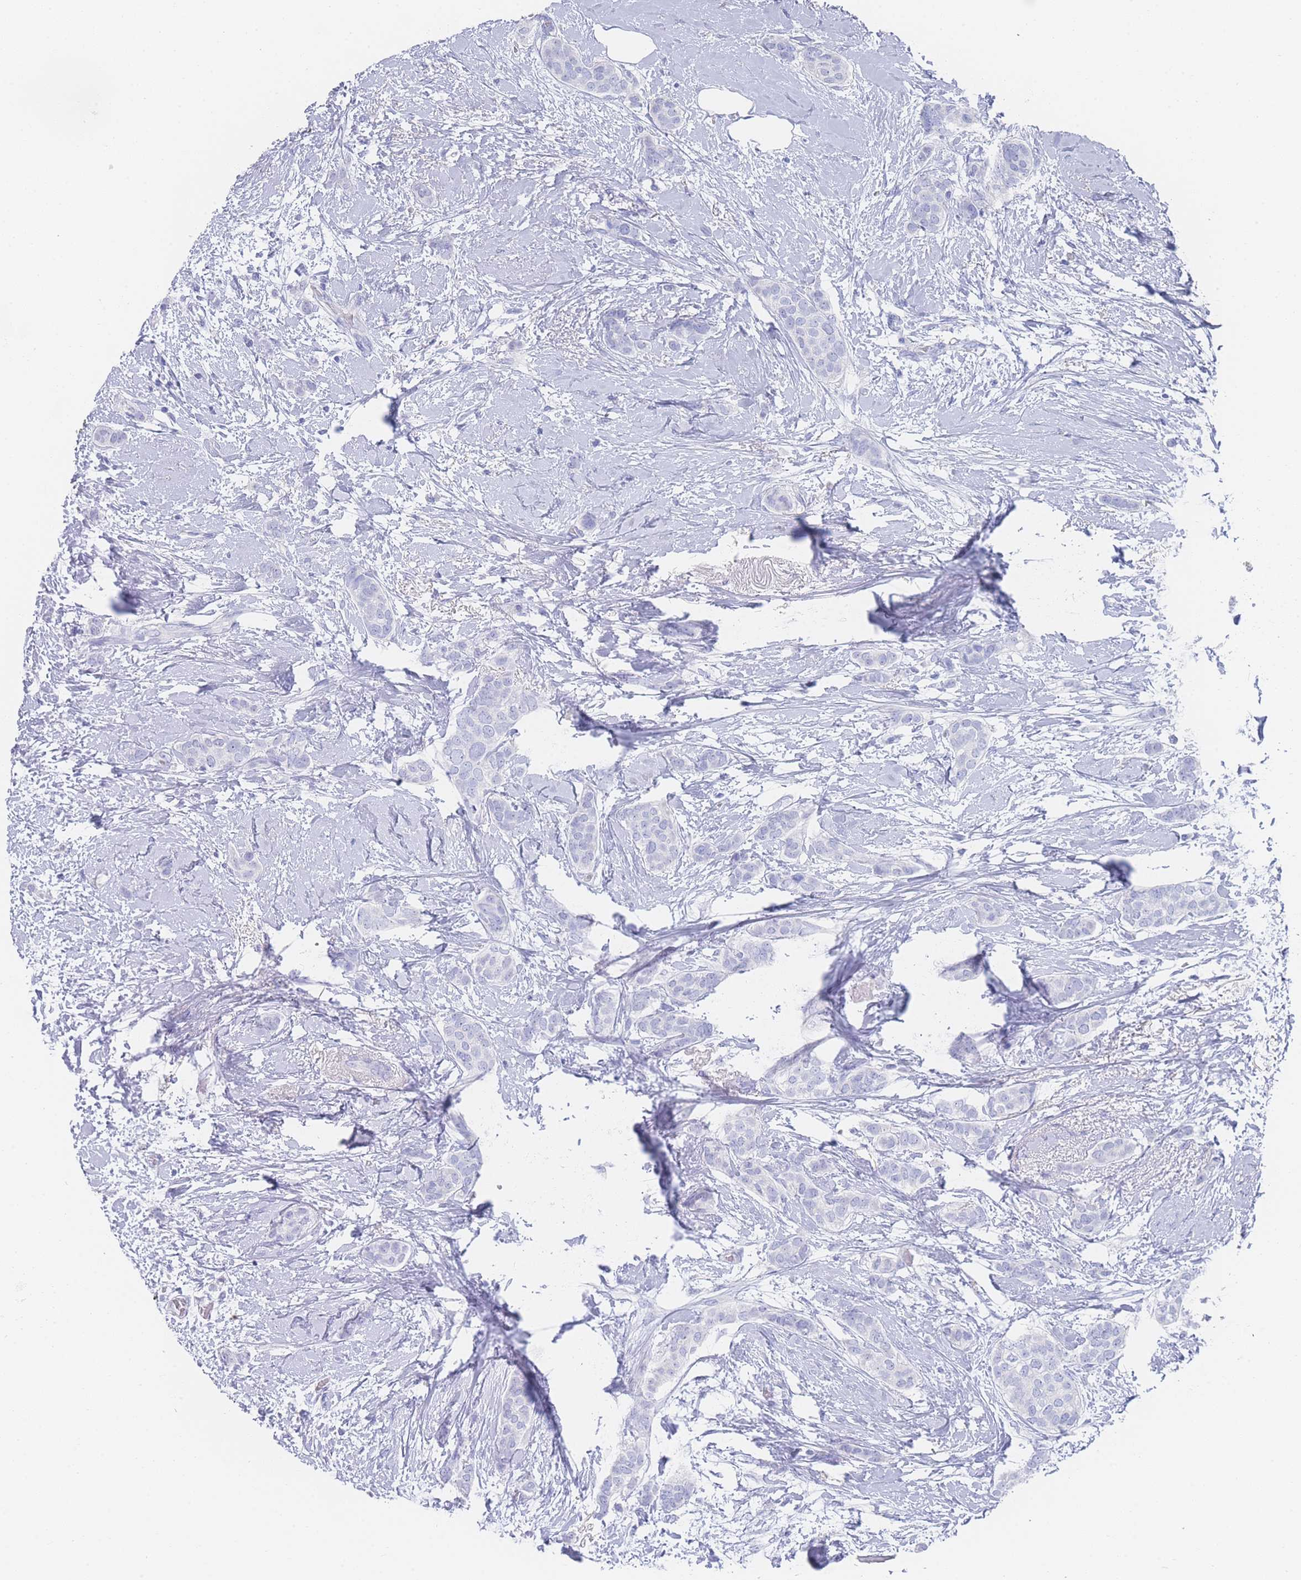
{"staining": {"intensity": "negative", "quantity": "none", "location": "none"}, "tissue": "breast cancer", "cell_type": "Tumor cells", "image_type": "cancer", "snomed": [{"axis": "morphology", "description": "Duct carcinoma"}, {"axis": "topography", "description": "Breast"}], "caption": "Tumor cells show no significant staining in breast cancer (invasive ductal carcinoma). The staining was performed using DAB to visualize the protein expression in brown, while the nuclei were stained in blue with hematoxylin (Magnification: 20x).", "gene": "LRRC37A", "patient": {"sex": "female", "age": 72}}